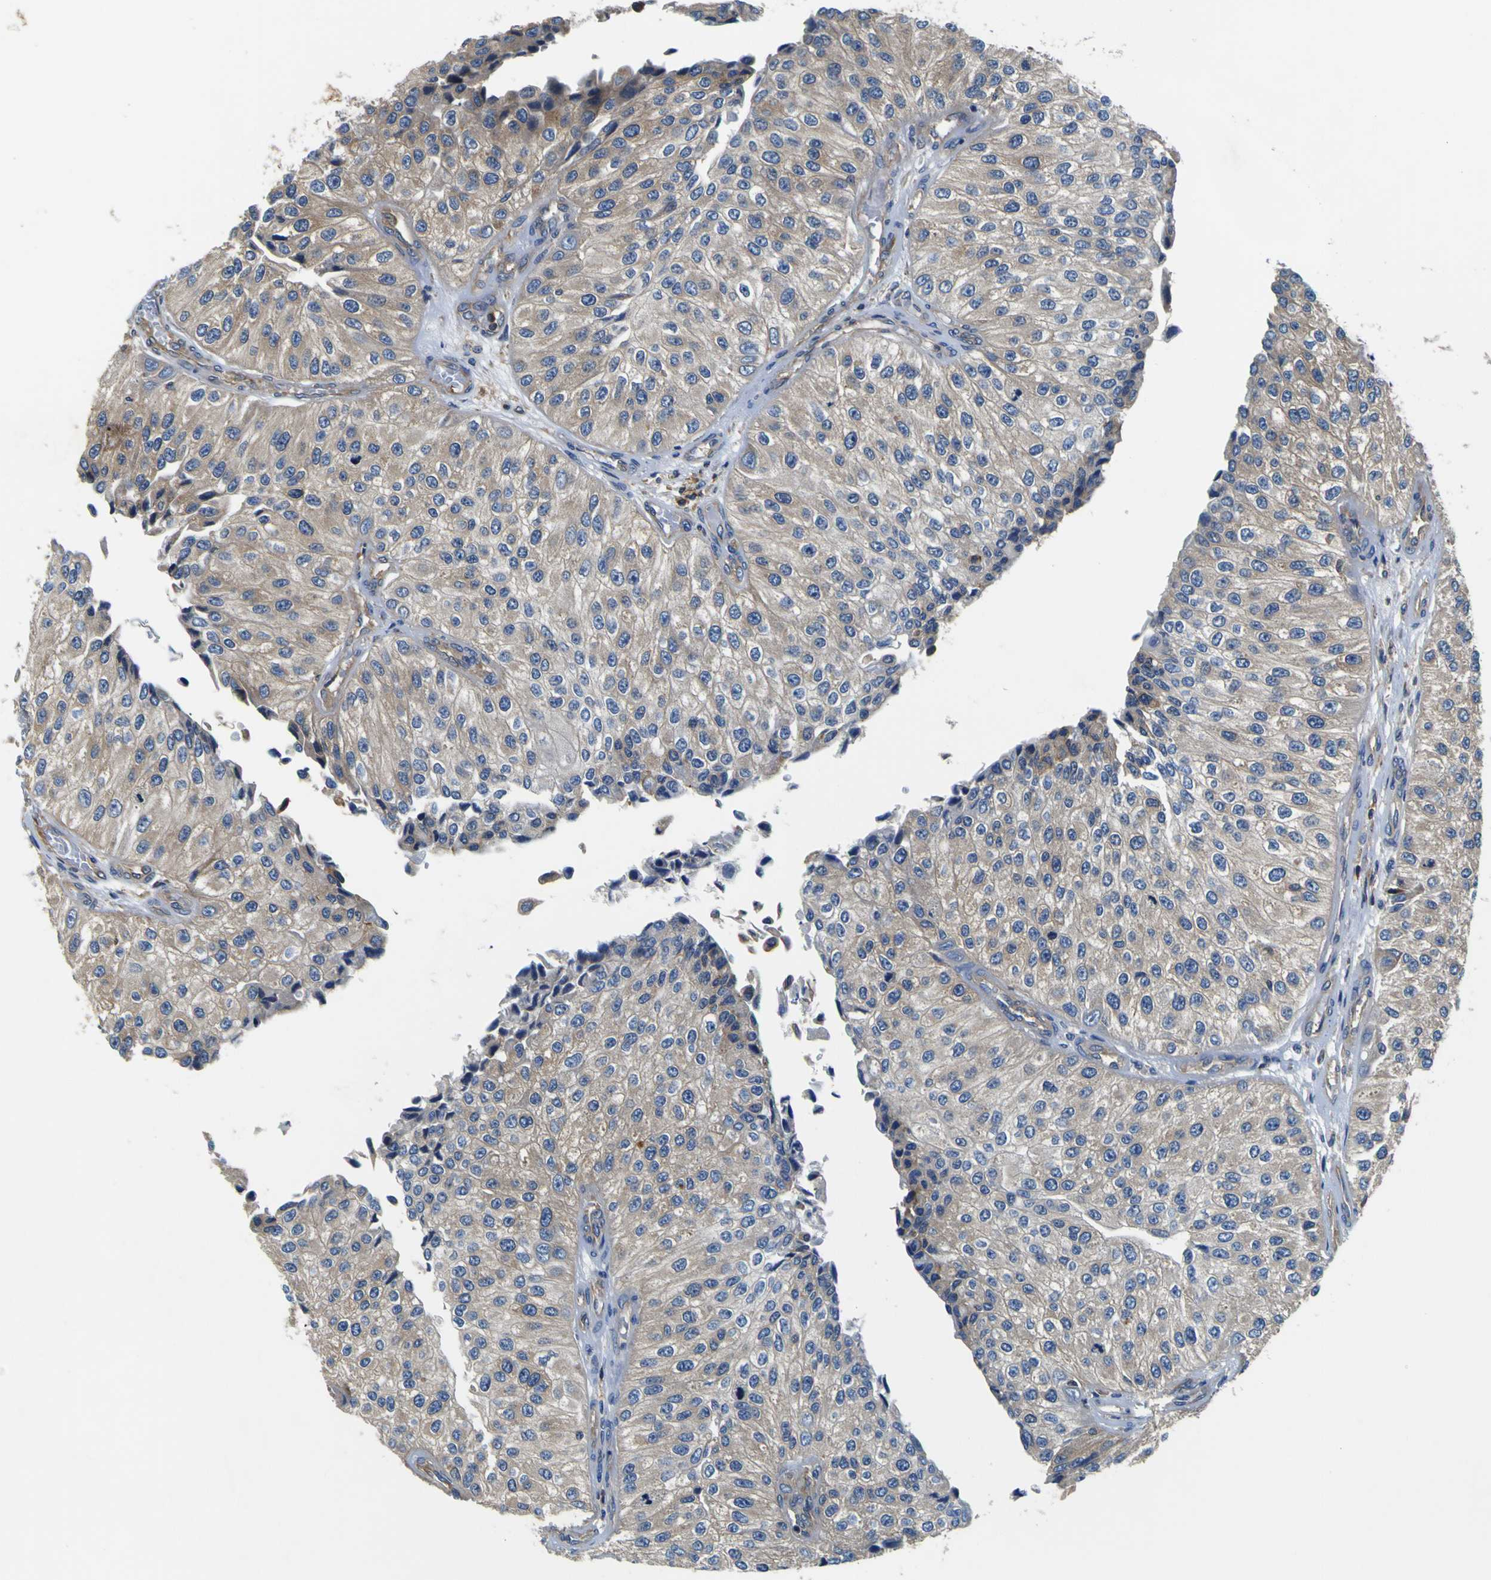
{"staining": {"intensity": "weak", "quantity": ">75%", "location": "cytoplasmic/membranous"}, "tissue": "urothelial cancer", "cell_type": "Tumor cells", "image_type": "cancer", "snomed": [{"axis": "morphology", "description": "Urothelial carcinoma, High grade"}, {"axis": "topography", "description": "Kidney"}, {"axis": "topography", "description": "Urinary bladder"}], "caption": "An image showing weak cytoplasmic/membranous positivity in about >75% of tumor cells in high-grade urothelial carcinoma, as visualized by brown immunohistochemical staining.", "gene": "CNR2", "patient": {"sex": "male", "age": 77}}